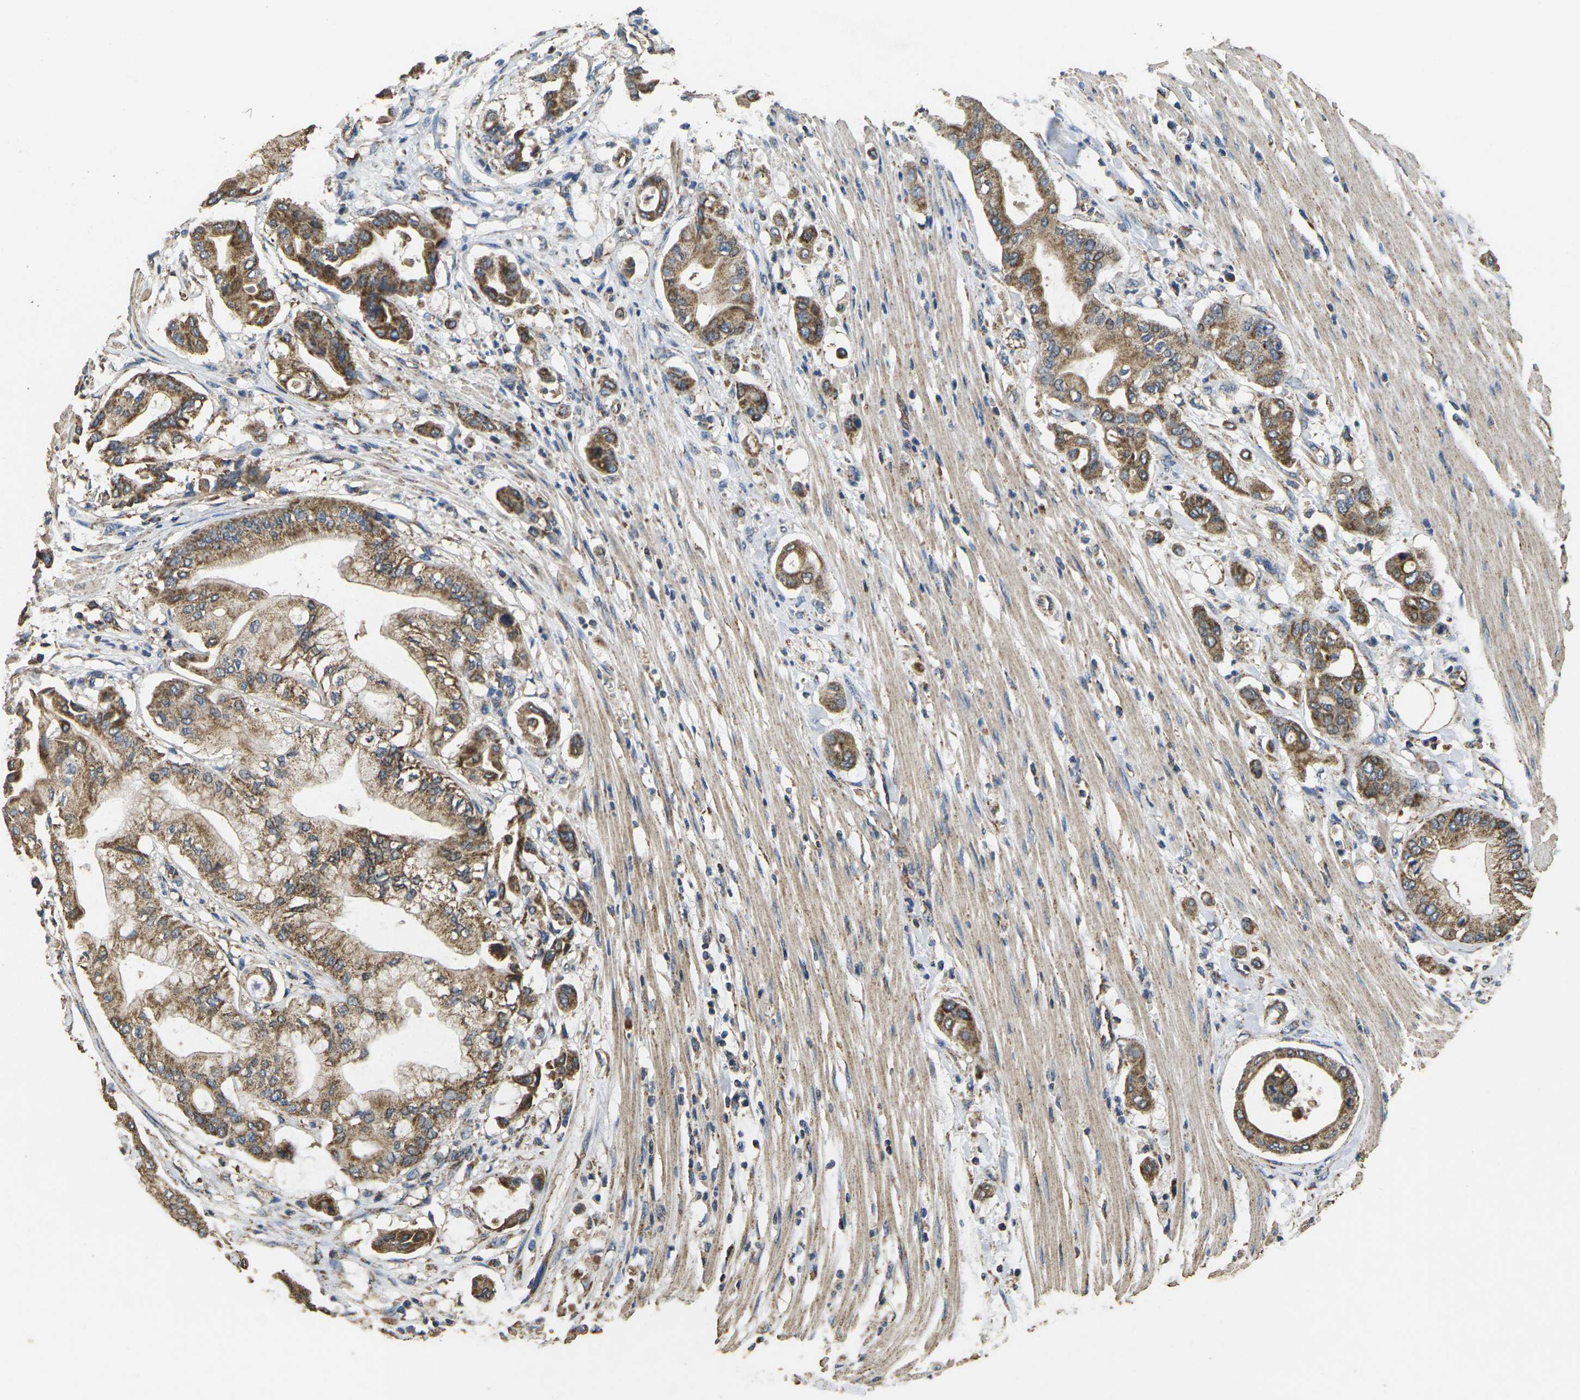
{"staining": {"intensity": "moderate", "quantity": ">75%", "location": "cytoplasmic/membranous"}, "tissue": "pancreatic cancer", "cell_type": "Tumor cells", "image_type": "cancer", "snomed": [{"axis": "morphology", "description": "Adenocarcinoma, NOS"}, {"axis": "morphology", "description": "Adenocarcinoma, metastatic, NOS"}, {"axis": "topography", "description": "Lymph node"}, {"axis": "topography", "description": "Pancreas"}, {"axis": "topography", "description": "Duodenum"}], "caption": "A high-resolution photomicrograph shows immunohistochemistry staining of pancreatic cancer, which reveals moderate cytoplasmic/membranous staining in approximately >75% of tumor cells.", "gene": "MAPK11", "patient": {"sex": "female", "age": 64}}